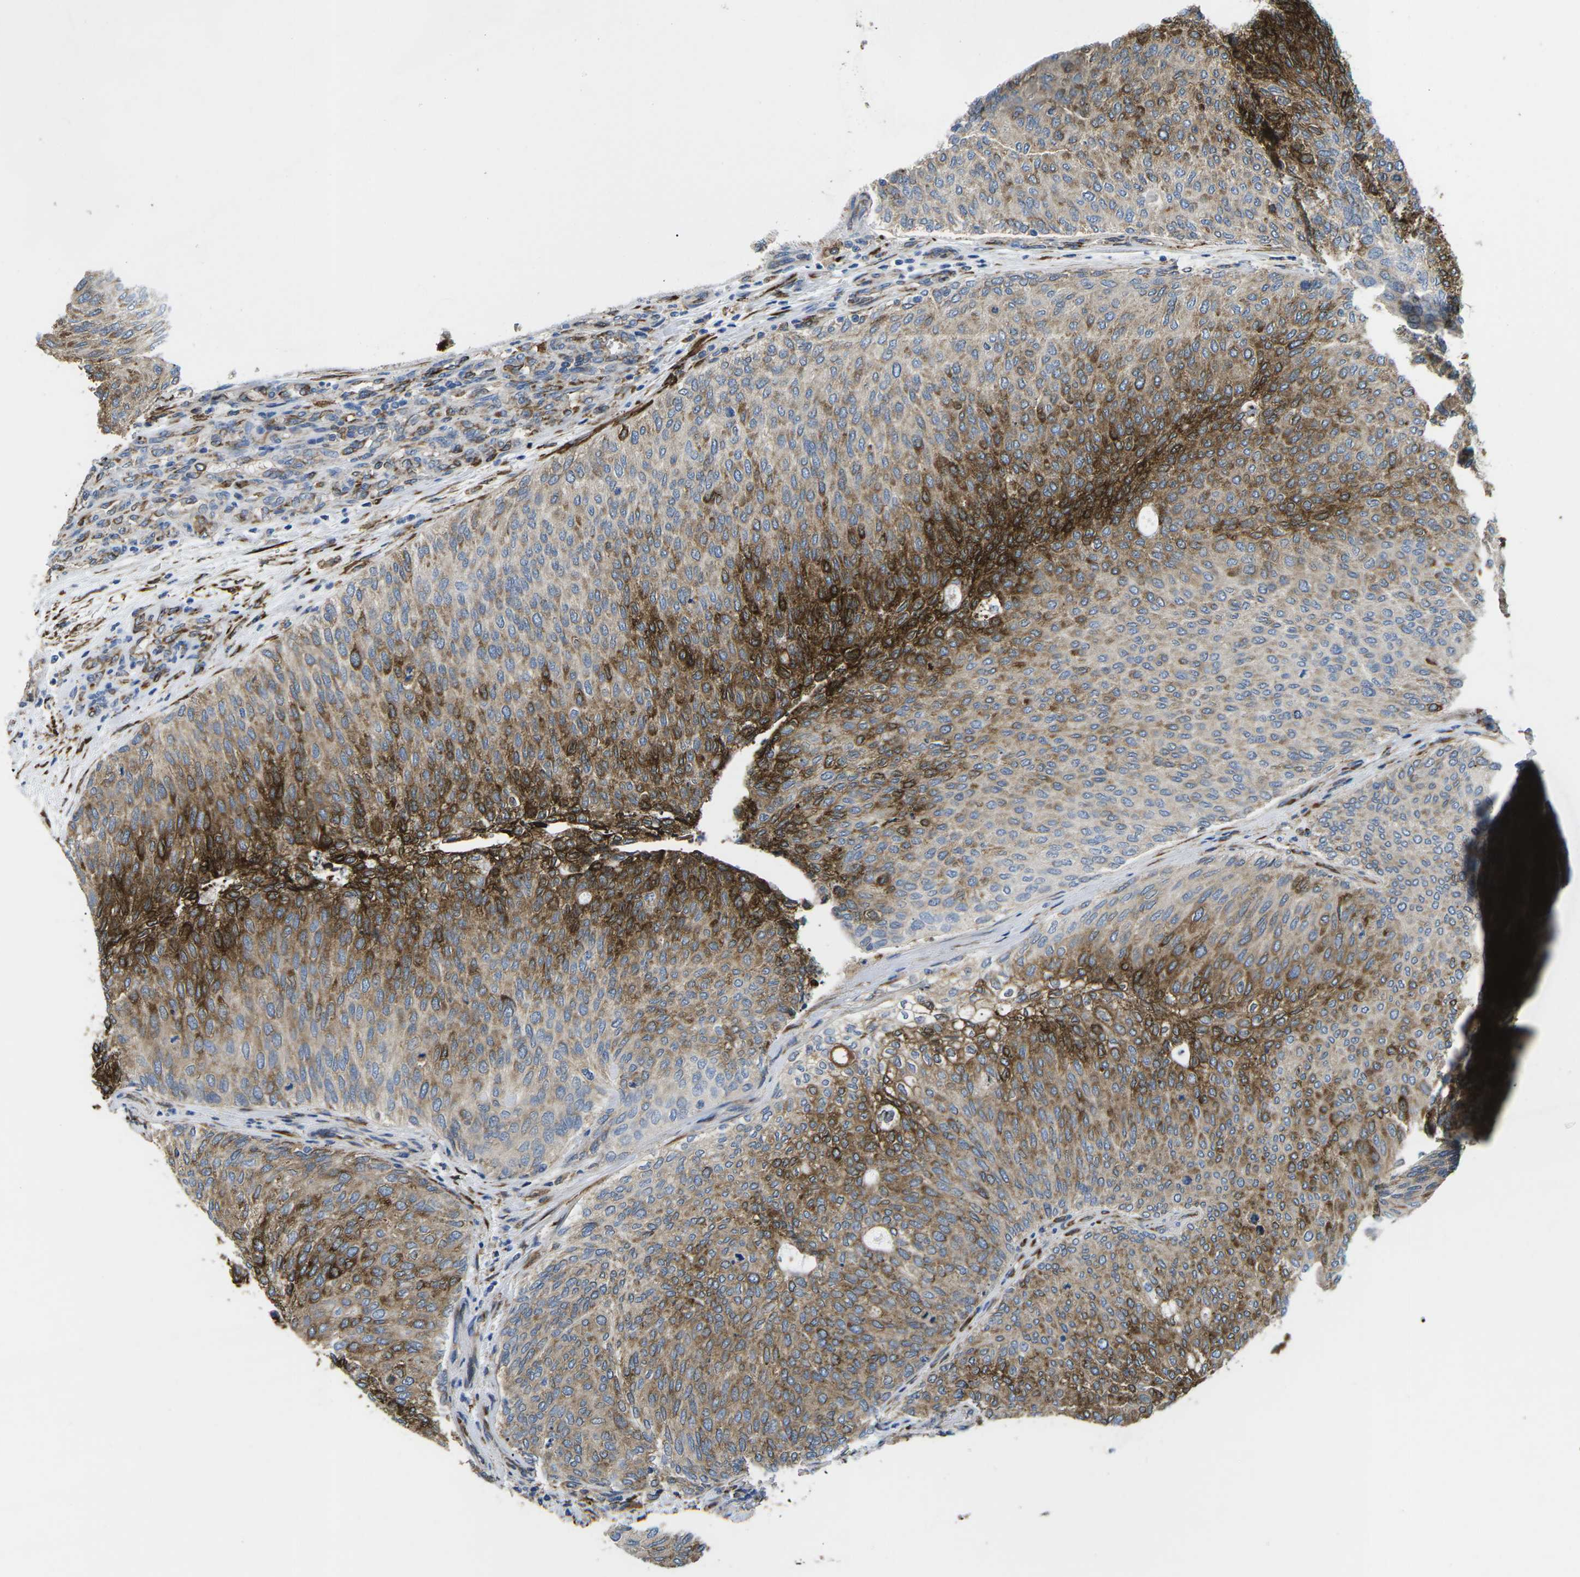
{"staining": {"intensity": "strong", "quantity": "25%-75%", "location": "cytoplasmic/membranous"}, "tissue": "urothelial cancer", "cell_type": "Tumor cells", "image_type": "cancer", "snomed": [{"axis": "morphology", "description": "Urothelial carcinoma, Low grade"}, {"axis": "topography", "description": "Urinary bladder"}], "caption": "Immunohistochemistry (IHC) of urothelial cancer exhibits high levels of strong cytoplasmic/membranous expression in about 25%-75% of tumor cells.", "gene": "PDZD8", "patient": {"sex": "female", "age": 79}}